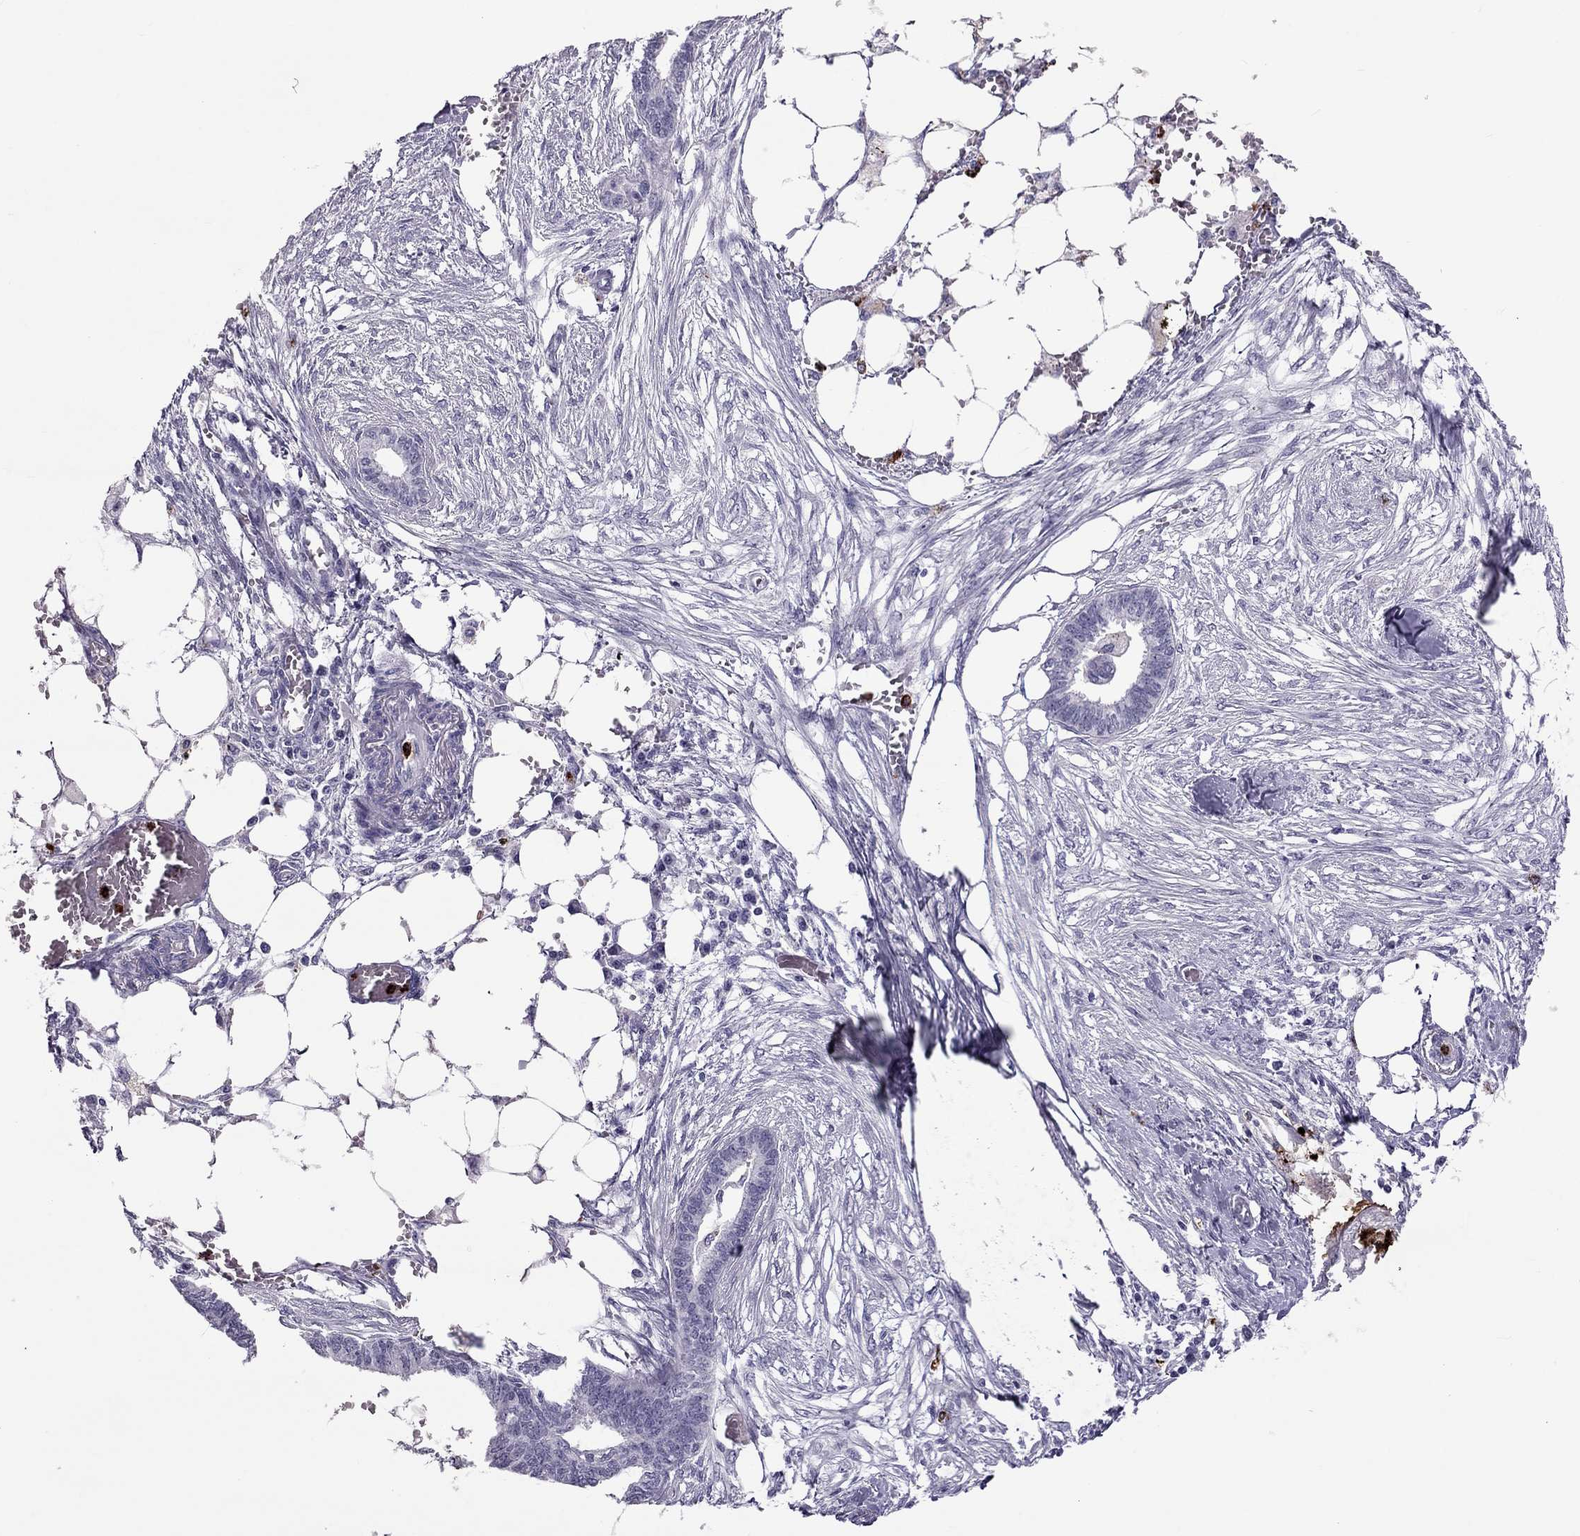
{"staining": {"intensity": "negative", "quantity": "none", "location": "none"}, "tissue": "endometrial cancer", "cell_type": "Tumor cells", "image_type": "cancer", "snomed": [{"axis": "morphology", "description": "Adenocarcinoma, NOS"}, {"axis": "morphology", "description": "Adenocarcinoma, metastatic, NOS"}, {"axis": "topography", "description": "Adipose tissue"}, {"axis": "topography", "description": "Endometrium"}], "caption": "Endometrial adenocarcinoma was stained to show a protein in brown. There is no significant positivity in tumor cells.", "gene": "CCL27", "patient": {"sex": "female", "age": 67}}